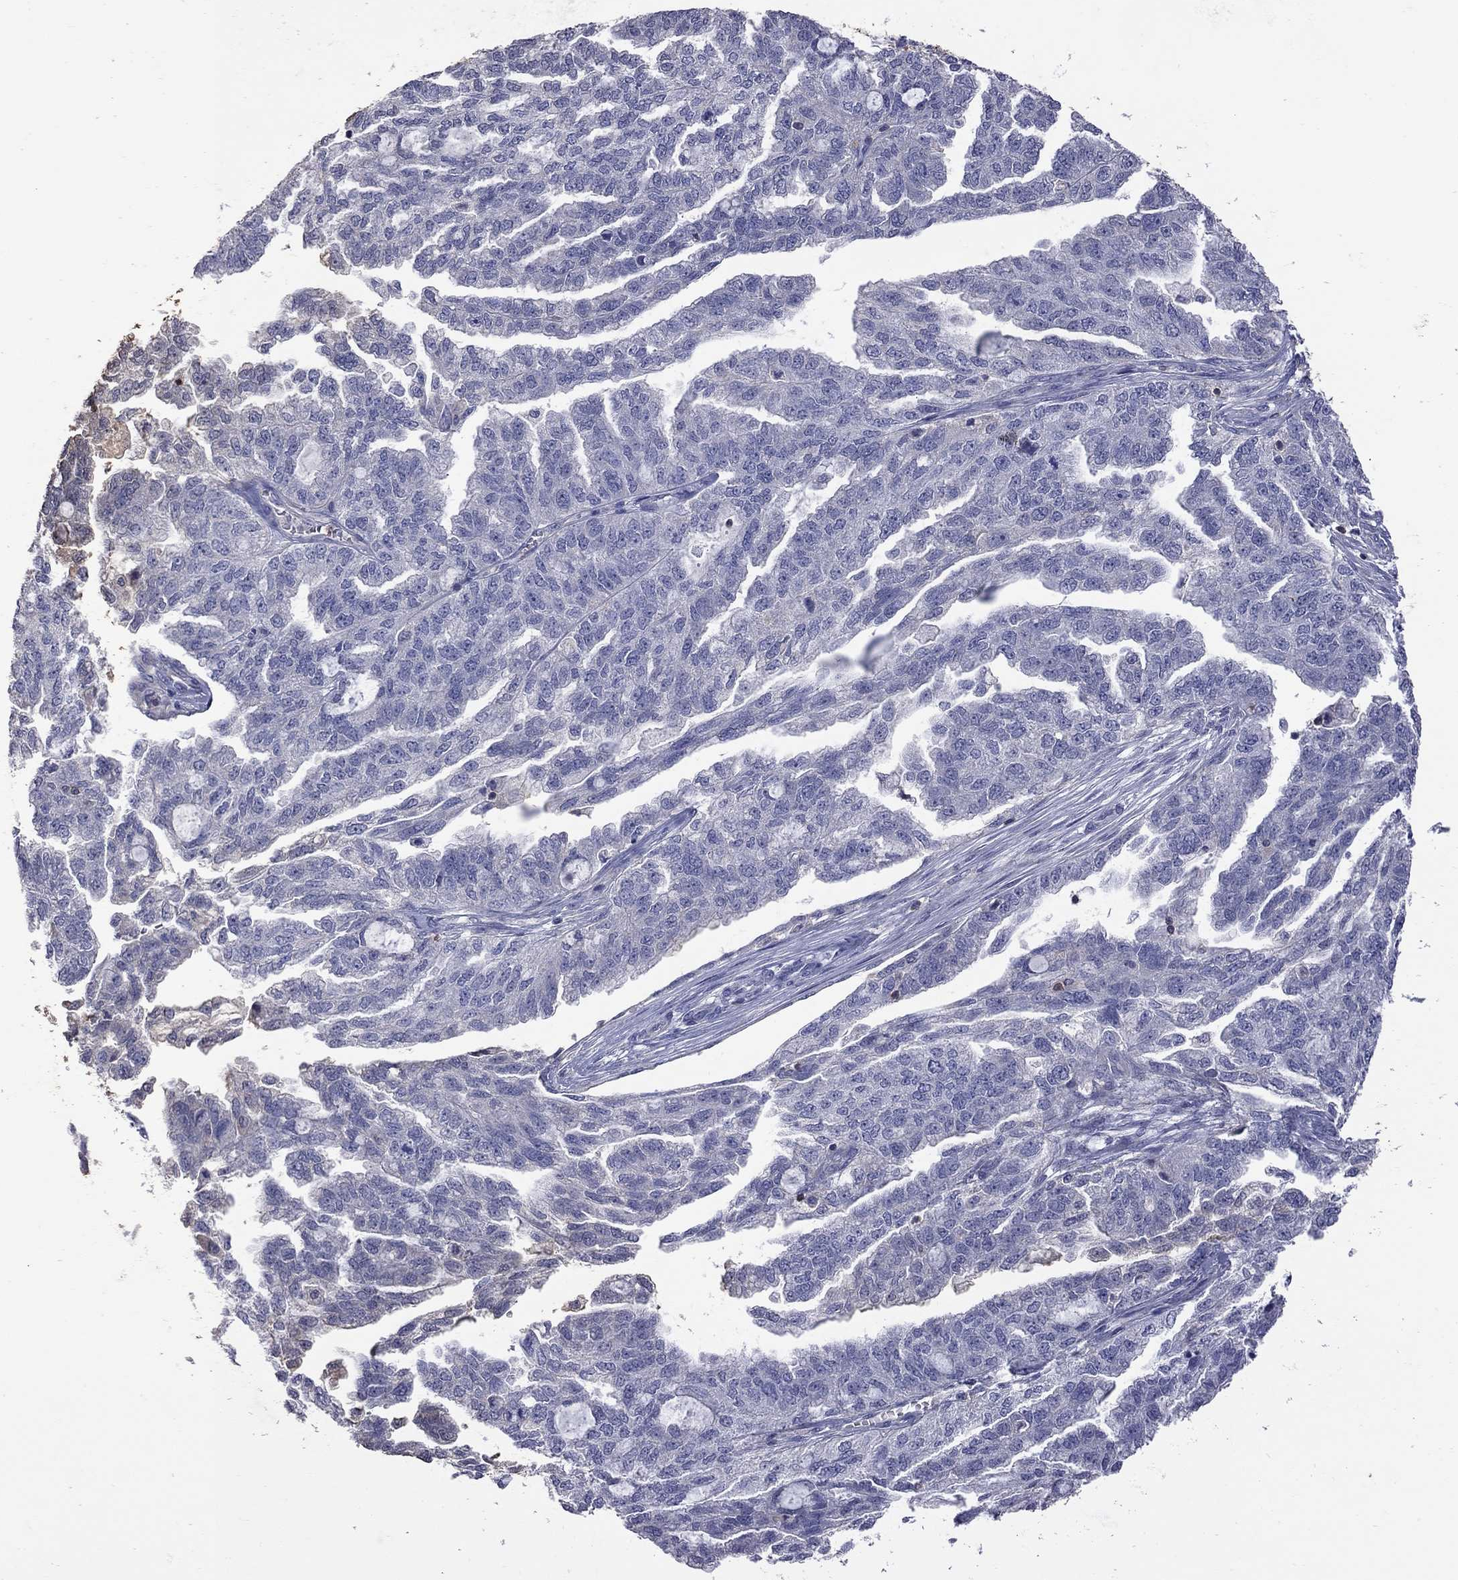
{"staining": {"intensity": "negative", "quantity": "none", "location": "none"}, "tissue": "ovarian cancer", "cell_type": "Tumor cells", "image_type": "cancer", "snomed": [{"axis": "morphology", "description": "Cystadenocarcinoma, serous, NOS"}, {"axis": "topography", "description": "Ovary"}], "caption": "IHC histopathology image of neoplastic tissue: ovarian cancer stained with DAB displays no significant protein staining in tumor cells.", "gene": "IPCEF1", "patient": {"sex": "female", "age": 51}}